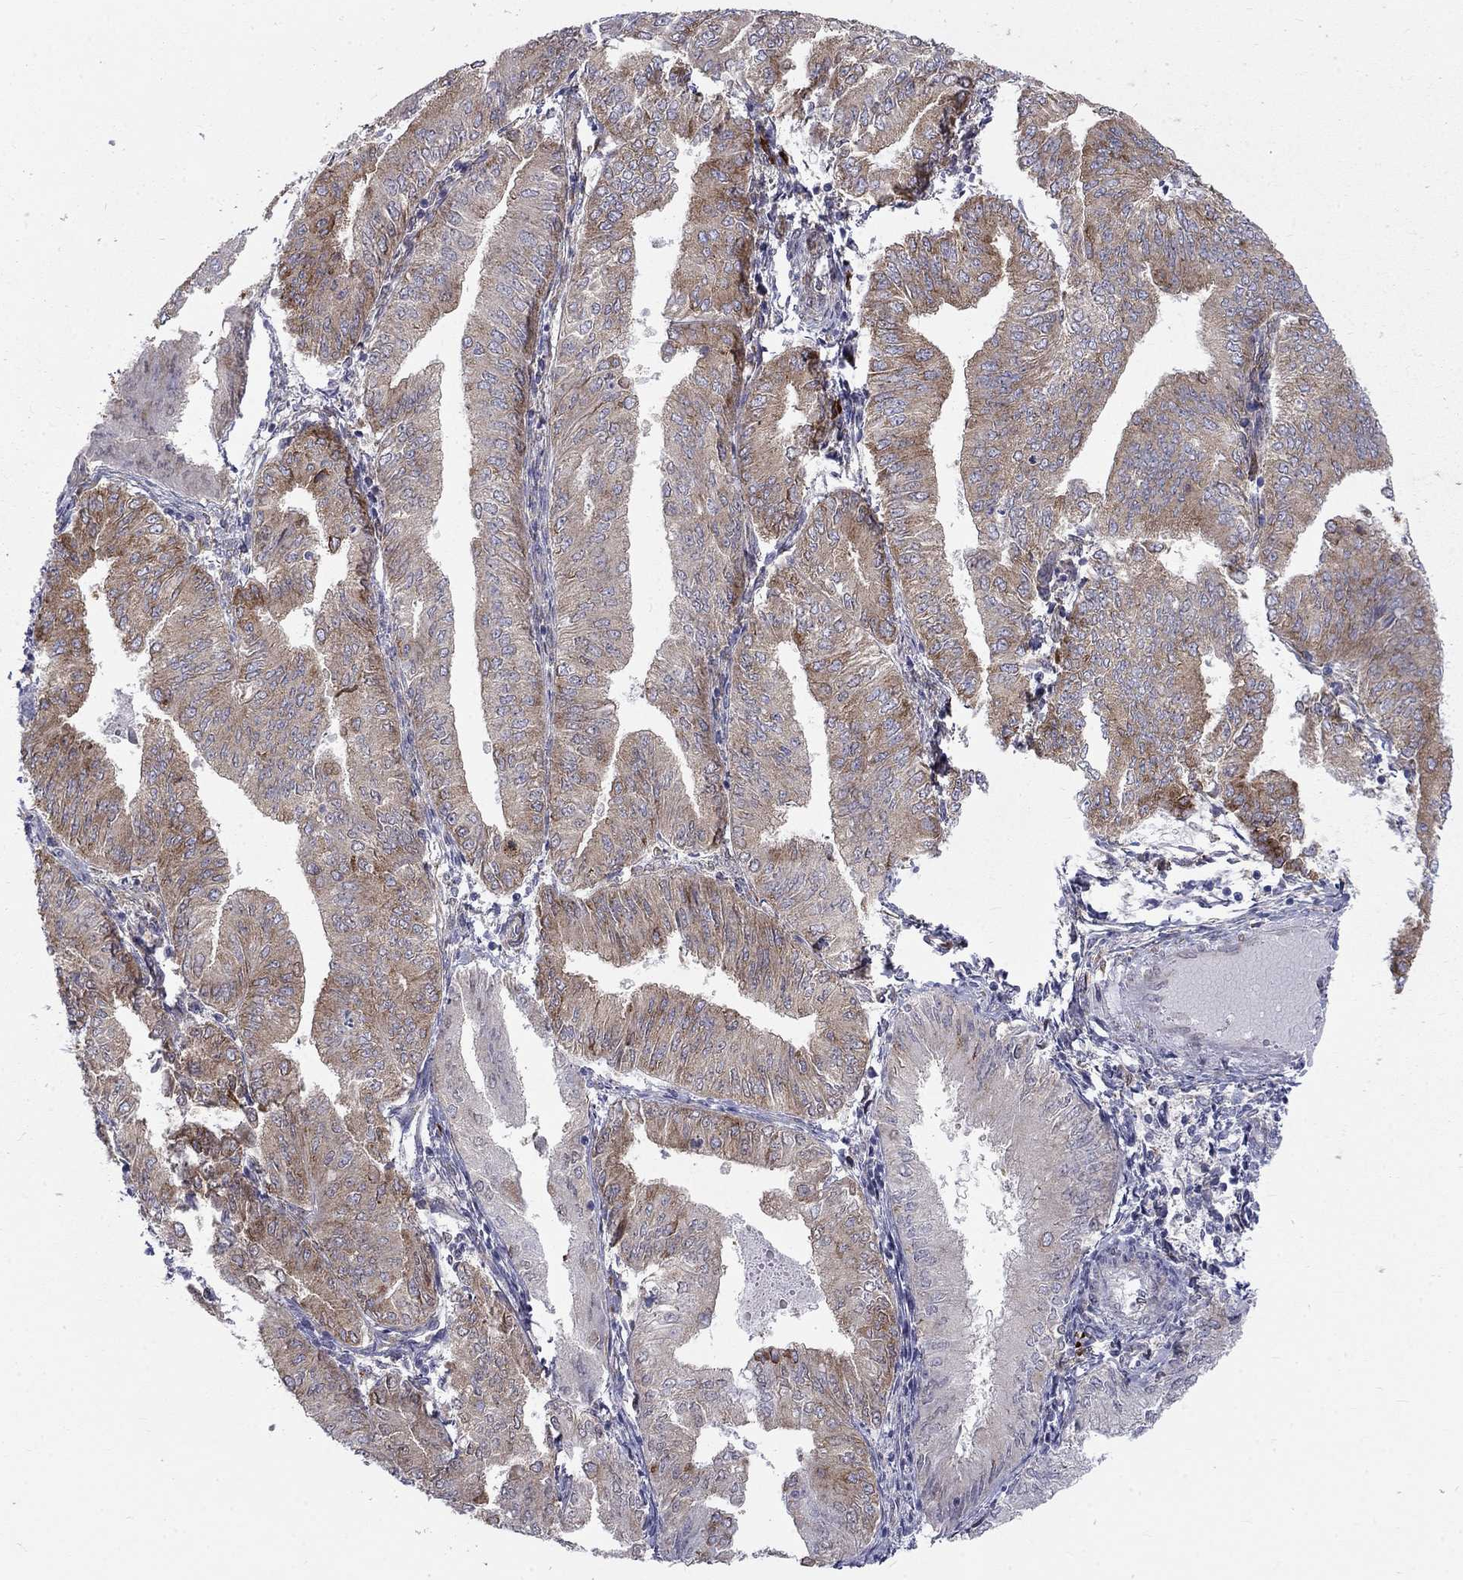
{"staining": {"intensity": "moderate", "quantity": "25%-75%", "location": "cytoplasmic/membranous"}, "tissue": "endometrial cancer", "cell_type": "Tumor cells", "image_type": "cancer", "snomed": [{"axis": "morphology", "description": "Adenocarcinoma, NOS"}, {"axis": "topography", "description": "Endometrium"}], "caption": "Endometrial cancer tissue demonstrates moderate cytoplasmic/membranous staining in approximately 25%-75% of tumor cells, visualized by immunohistochemistry.", "gene": "PABPC4", "patient": {"sex": "female", "age": 53}}